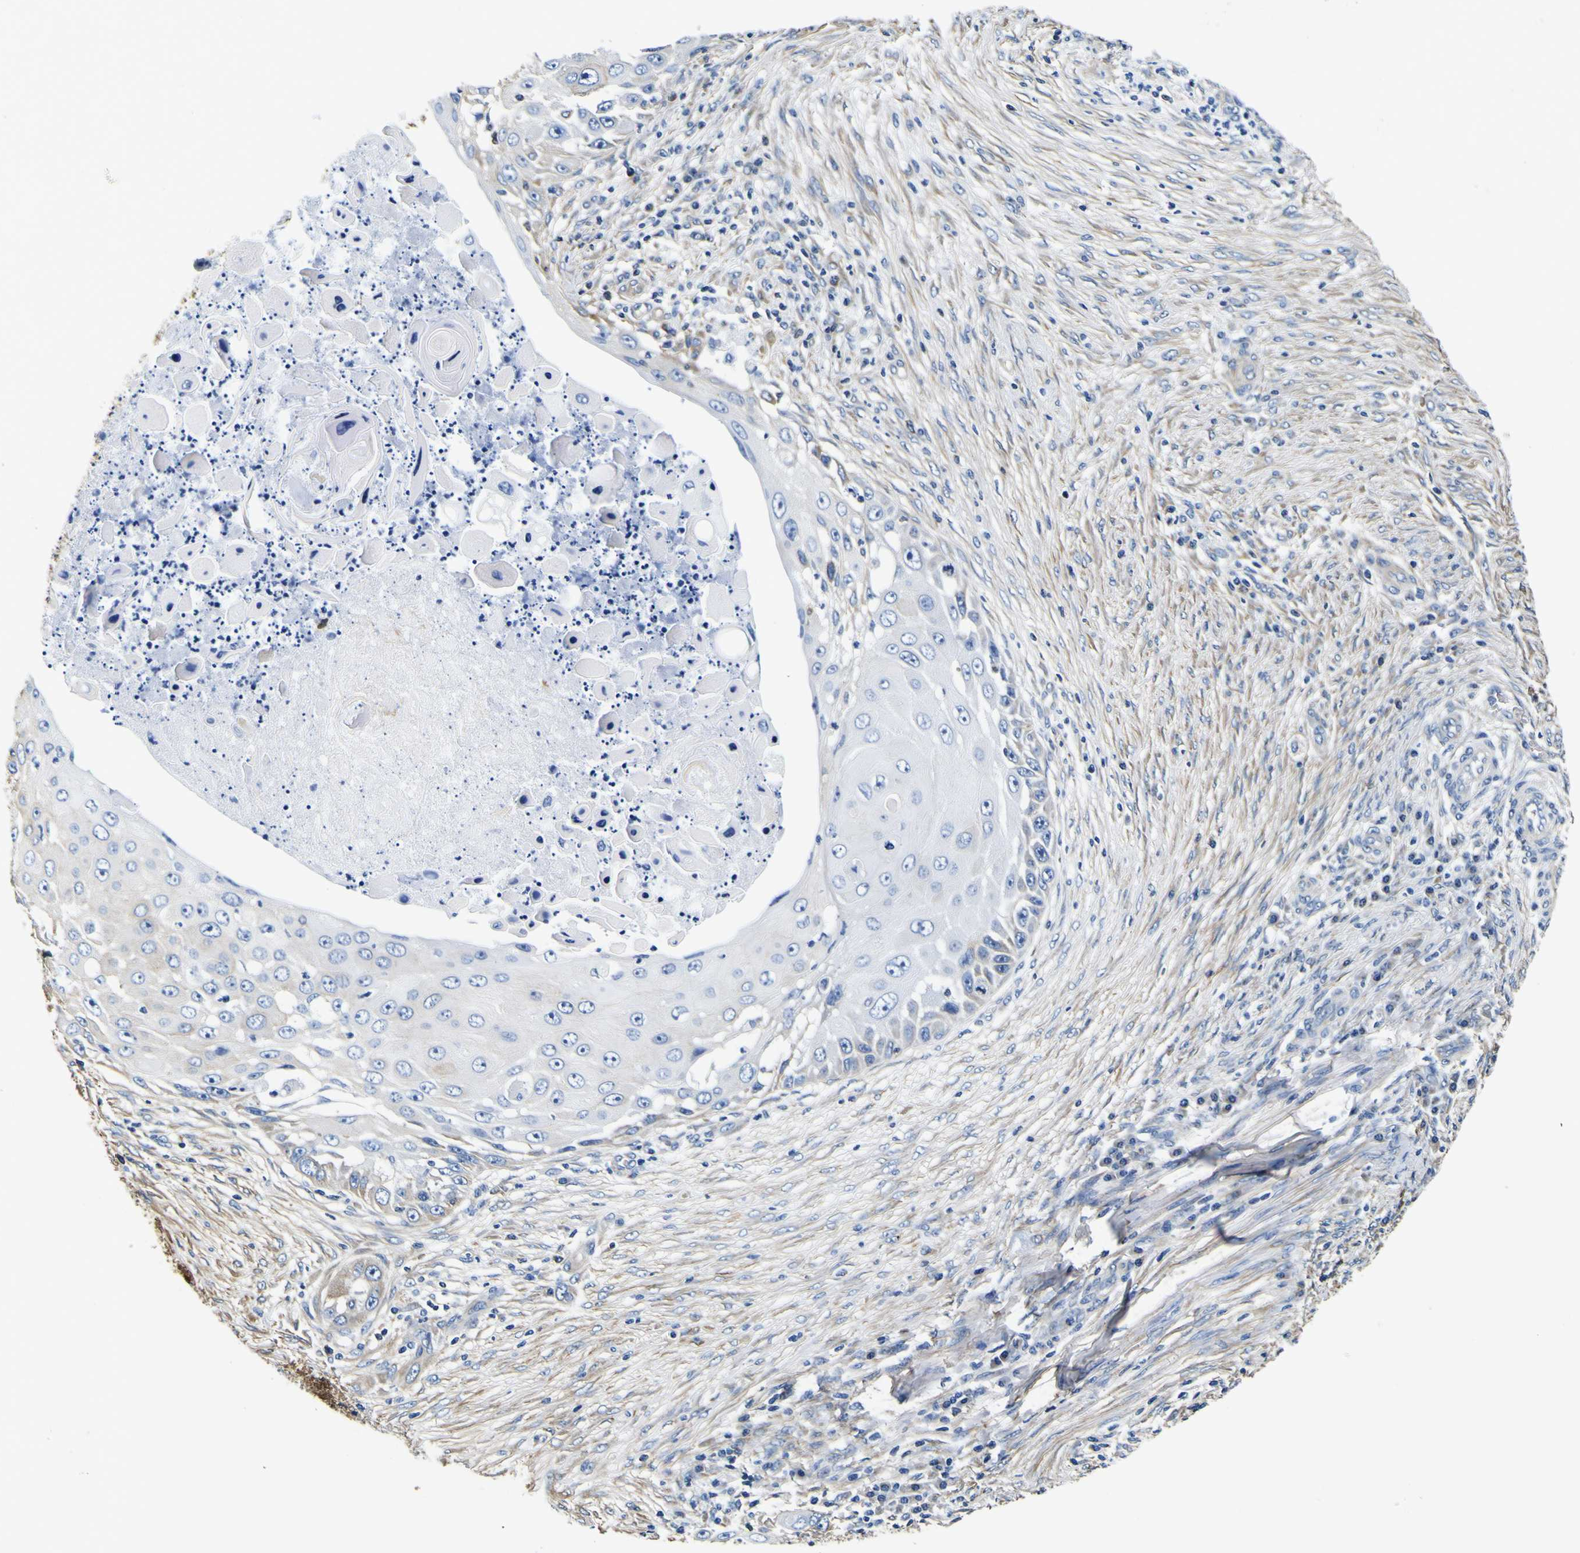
{"staining": {"intensity": "weak", "quantity": "25%-75%", "location": "cytoplasmic/membranous"}, "tissue": "skin cancer", "cell_type": "Tumor cells", "image_type": "cancer", "snomed": [{"axis": "morphology", "description": "Squamous cell carcinoma, NOS"}, {"axis": "topography", "description": "Skin"}], "caption": "High-power microscopy captured an immunohistochemistry (IHC) micrograph of squamous cell carcinoma (skin), revealing weak cytoplasmic/membranous expression in about 25%-75% of tumor cells. (DAB = brown stain, brightfield microscopy at high magnification).", "gene": "TUBA1B", "patient": {"sex": "female", "age": 44}}